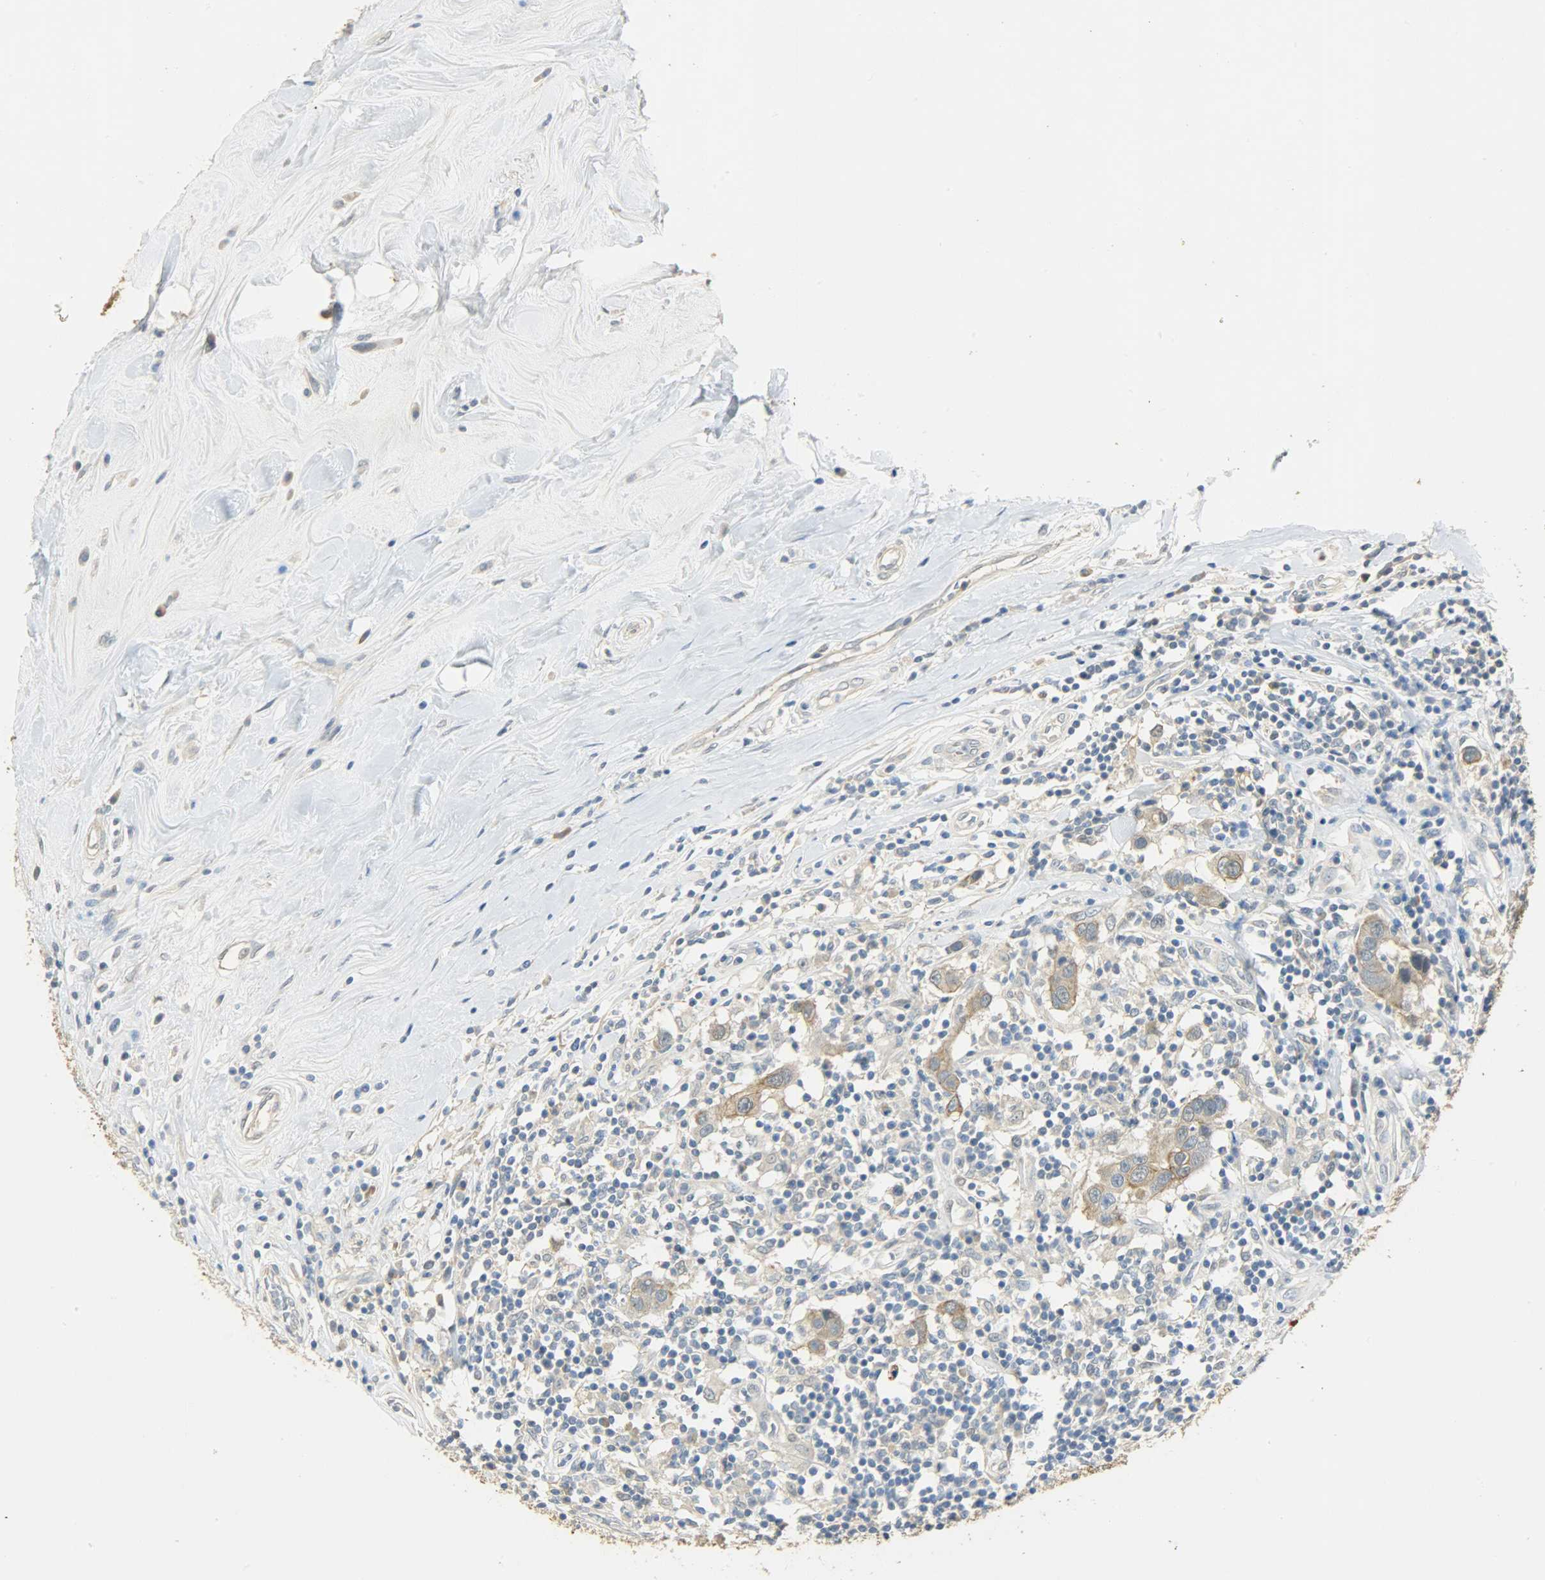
{"staining": {"intensity": "moderate", "quantity": ">75%", "location": "cytoplasmic/membranous"}, "tissue": "breast cancer", "cell_type": "Tumor cells", "image_type": "cancer", "snomed": [{"axis": "morphology", "description": "Duct carcinoma"}, {"axis": "topography", "description": "Breast"}], "caption": "Protein expression analysis of human intraductal carcinoma (breast) reveals moderate cytoplasmic/membranous expression in about >75% of tumor cells.", "gene": "USP13", "patient": {"sex": "female", "age": 27}}